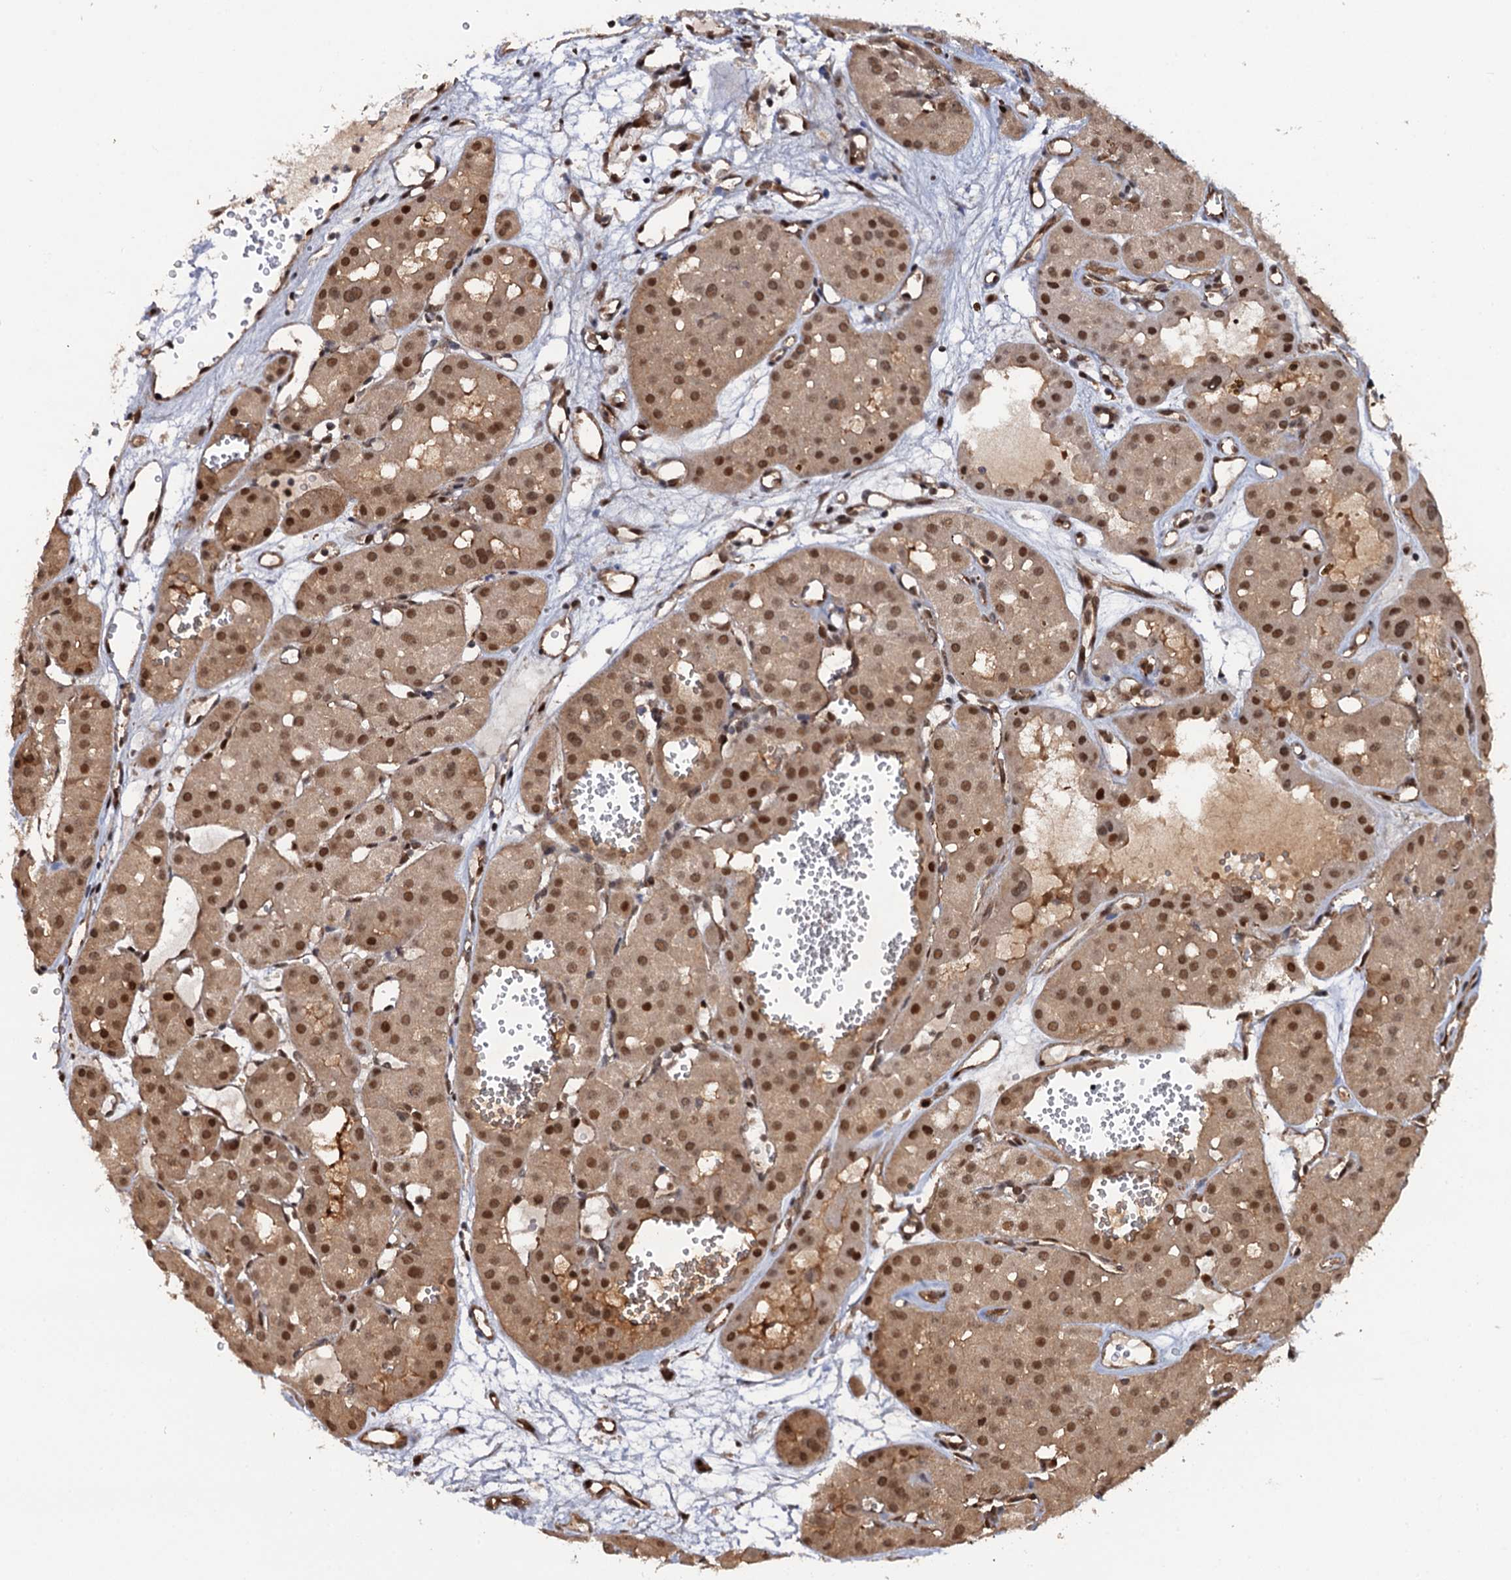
{"staining": {"intensity": "moderate", "quantity": ">75%", "location": "cytoplasmic/membranous,nuclear"}, "tissue": "renal cancer", "cell_type": "Tumor cells", "image_type": "cancer", "snomed": [{"axis": "morphology", "description": "Carcinoma, NOS"}, {"axis": "topography", "description": "Kidney"}], "caption": "Moderate cytoplasmic/membranous and nuclear protein staining is appreciated in approximately >75% of tumor cells in renal cancer.", "gene": "CDC23", "patient": {"sex": "female", "age": 75}}